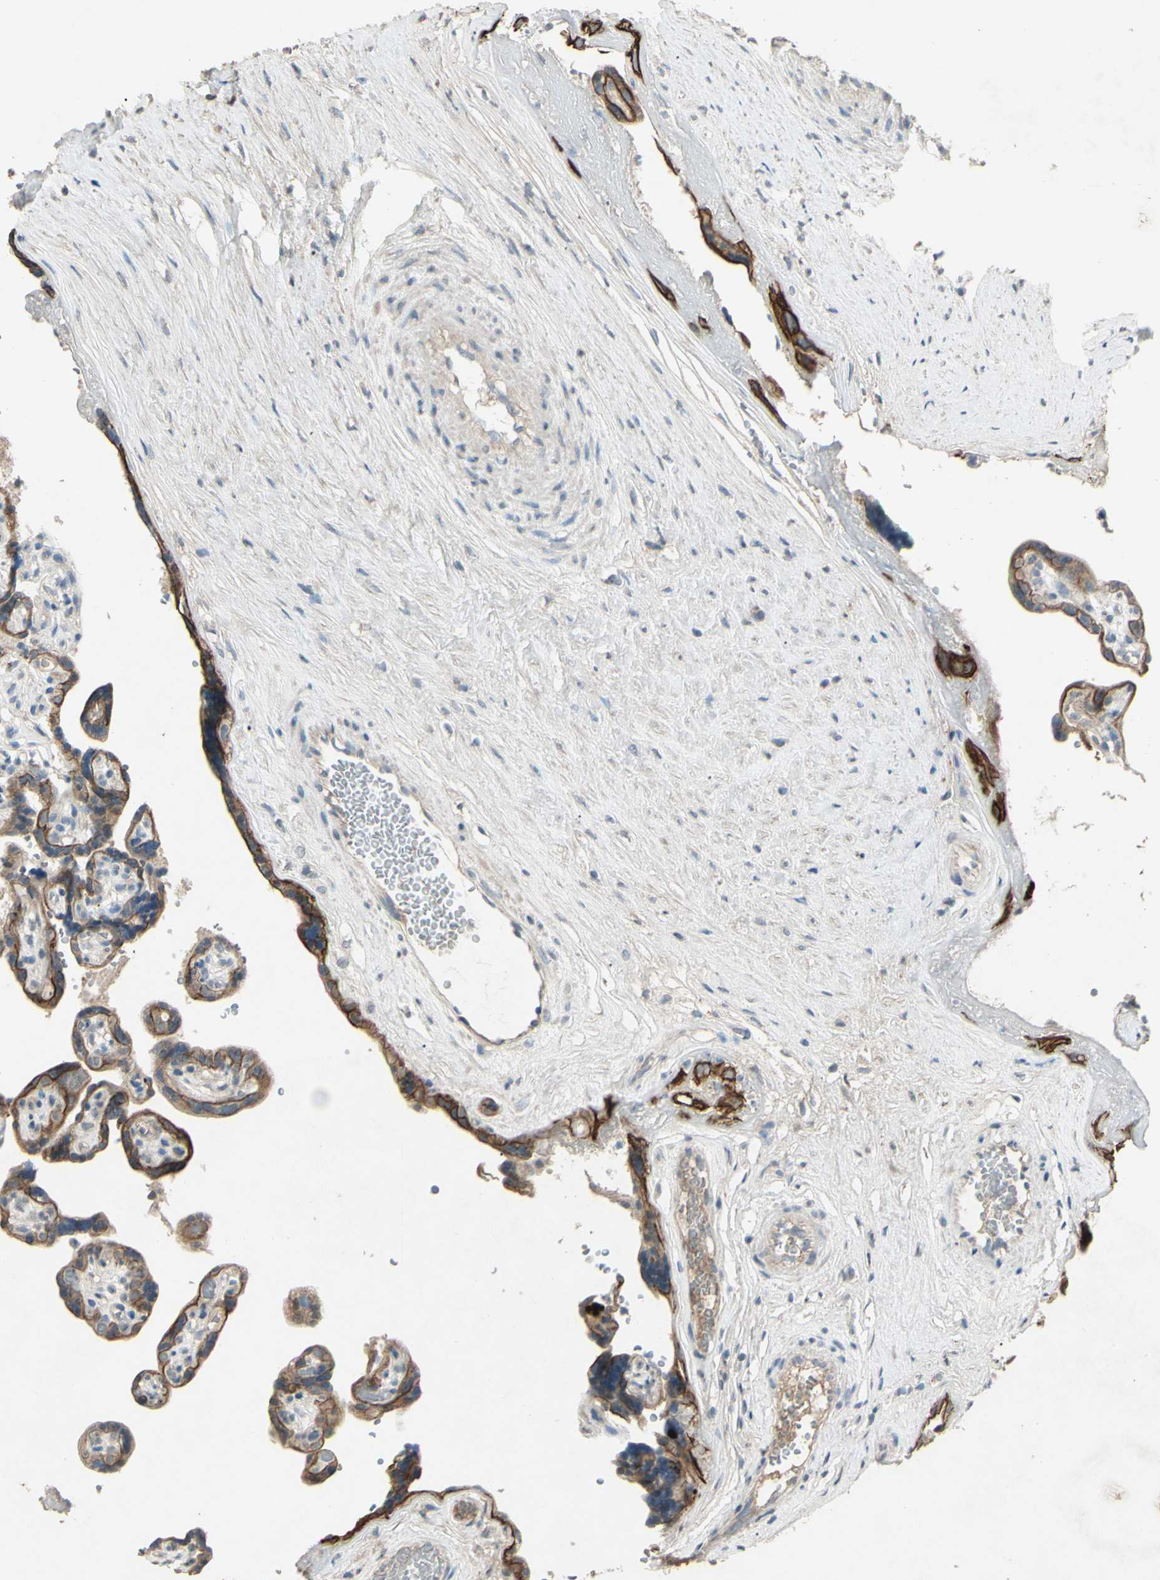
{"staining": {"intensity": "negative", "quantity": "none", "location": "none"}, "tissue": "placenta", "cell_type": "Decidual cells", "image_type": "normal", "snomed": [{"axis": "morphology", "description": "Normal tissue, NOS"}, {"axis": "topography", "description": "Placenta"}], "caption": "This histopathology image is of benign placenta stained with immunohistochemistry (IHC) to label a protein in brown with the nuclei are counter-stained blue. There is no staining in decidual cells.", "gene": "TIMM21", "patient": {"sex": "female", "age": 30}}